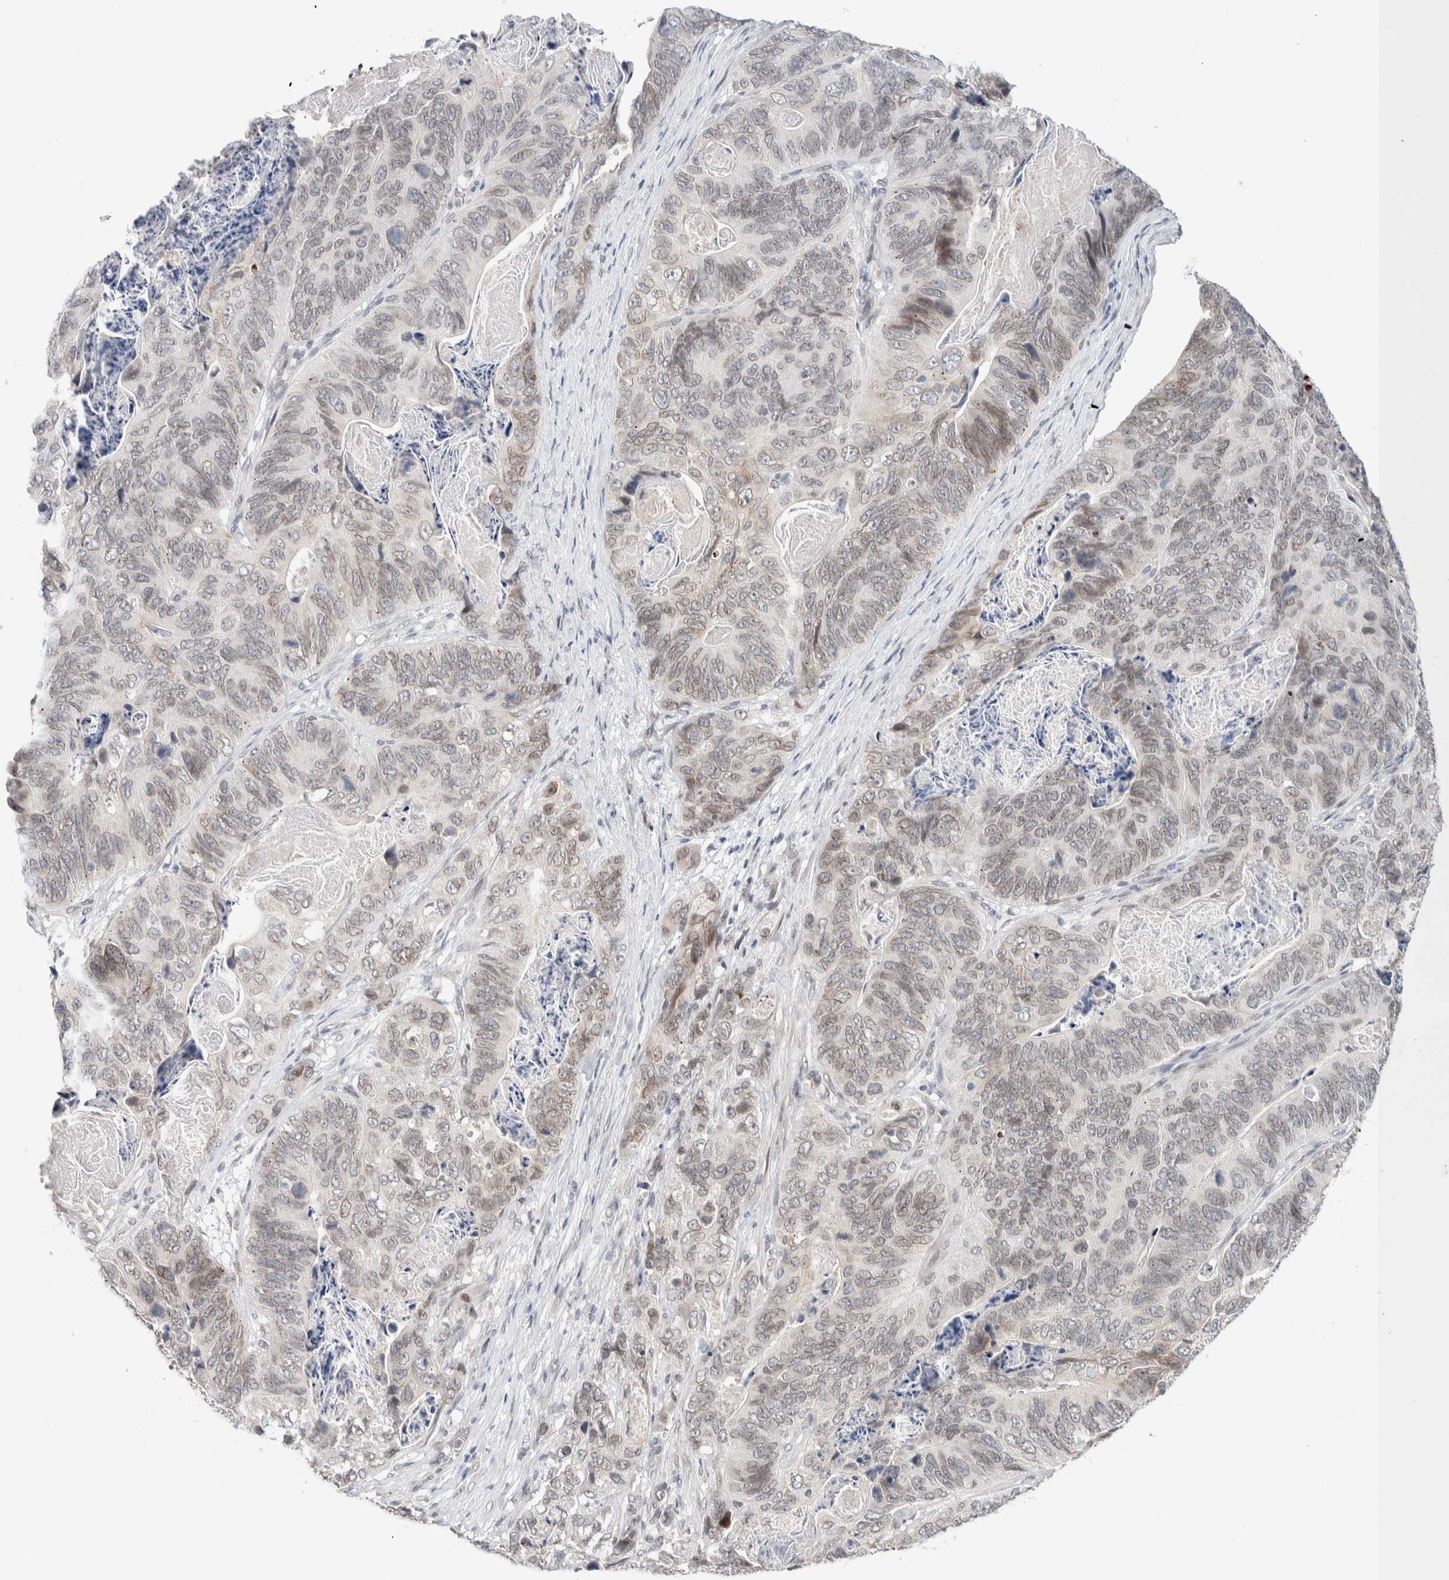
{"staining": {"intensity": "weak", "quantity": ">75%", "location": "cytoplasmic/membranous,nuclear"}, "tissue": "stomach cancer", "cell_type": "Tumor cells", "image_type": "cancer", "snomed": [{"axis": "morphology", "description": "Normal tissue, NOS"}, {"axis": "morphology", "description": "Adenocarcinoma, NOS"}, {"axis": "topography", "description": "Stomach"}], "caption": "Protein staining of stomach cancer (adenocarcinoma) tissue shows weak cytoplasmic/membranous and nuclear staining in about >75% of tumor cells. Nuclei are stained in blue.", "gene": "CRAT", "patient": {"sex": "female", "age": 89}}